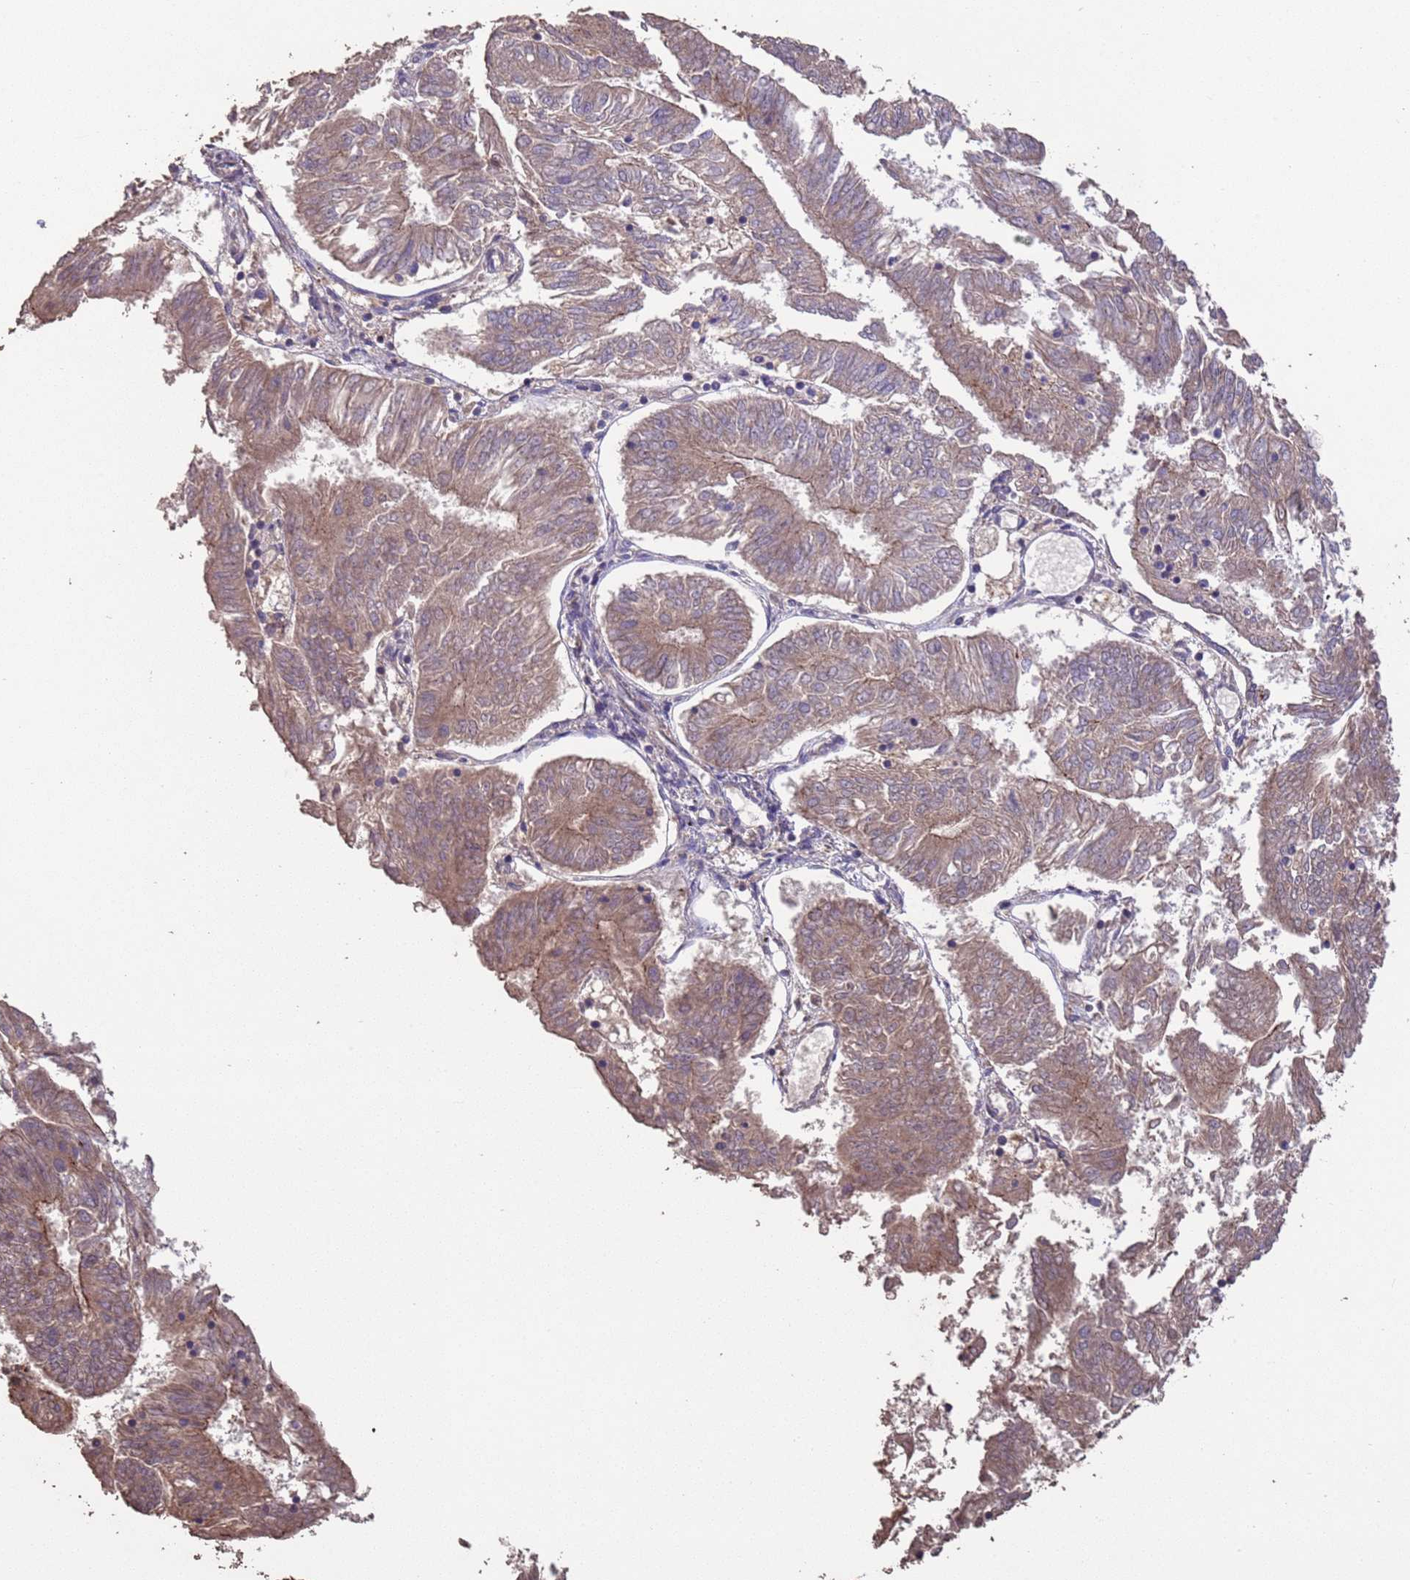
{"staining": {"intensity": "moderate", "quantity": ">75%", "location": "cytoplasmic/membranous"}, "tissue": "endometrial cancer", "cell_type": "Tumor cells", "image_type": "cancer", "snomed": [{"axis": "morphology", "description": "Adenocarcinoma, NOS"}, {"axis": "topography", "description": "Endometrium"}], "caption": "The histopathology image demonstrates immunohistochemical staining of endometrial cancer (adenocarcinoma). There is moderate cytoplasmic/membranous staining is identified in approximately >75% of tumor cells. (Stains: DAB (3,3'-diaminobenzidine) in brown, nuclei in blue, Microscopy: brightfield microscopy at high magnification).", "gene": "SLC9B2", "patient": {"sex": "female", "age": 58}}